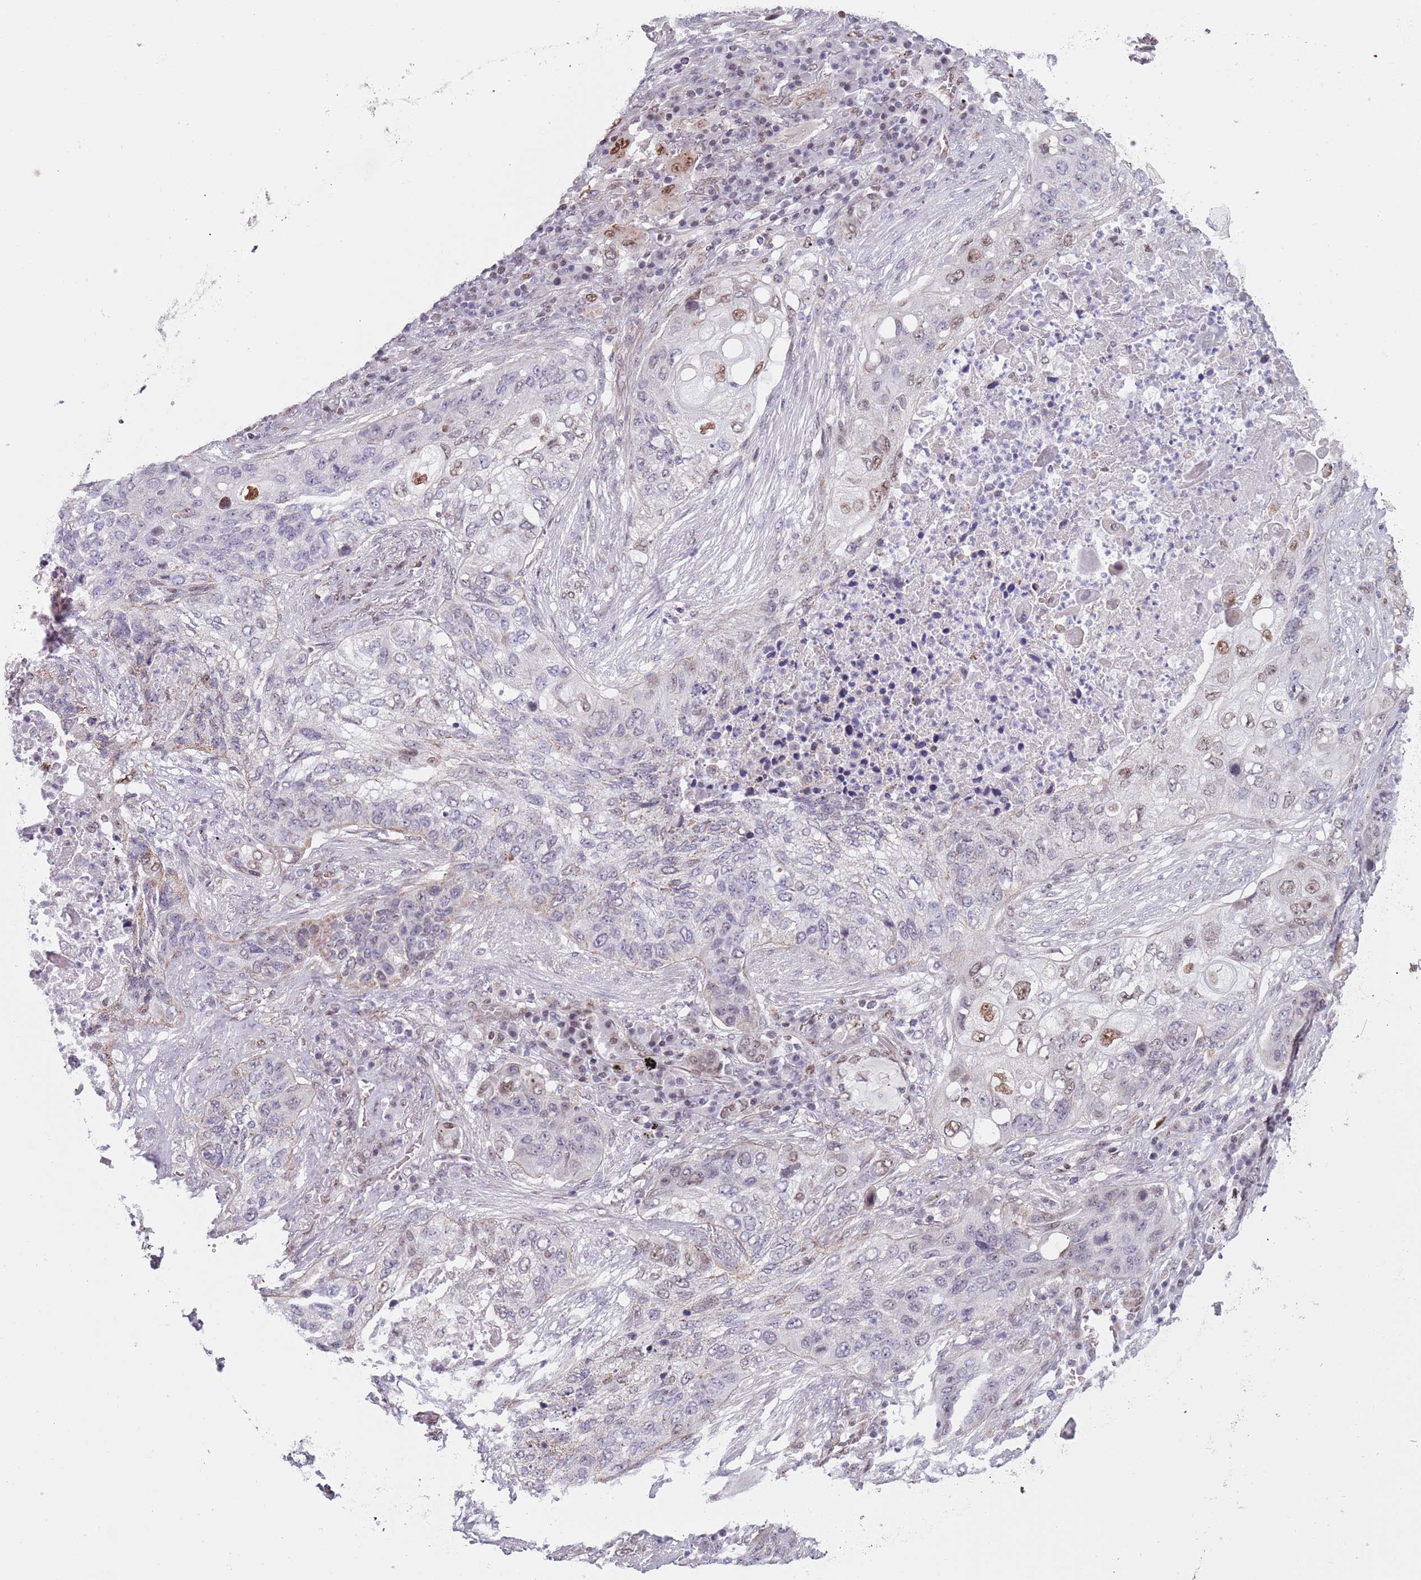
{"staining": {"intensity": "moderate", "quantity": "<25%", "location": "nuclear"}, "tissue": "lung cancer", "cell_type": "Tumor cells", "image_type": "cancer", "snomed": [{"axis": "morphology", "description": "Squamous cell carcinoma, NOS"}, {"axis": "topography", "description": "Lung"}], "caption": "Approximately <25% of tumor cells in lung squamous cell carcinoma demonstrate moderate nuclear protein staining as visualized by brown immunohistochemical staining.", "gene": "MFSD12", "patient": {"sex": "female", "age": 63}}